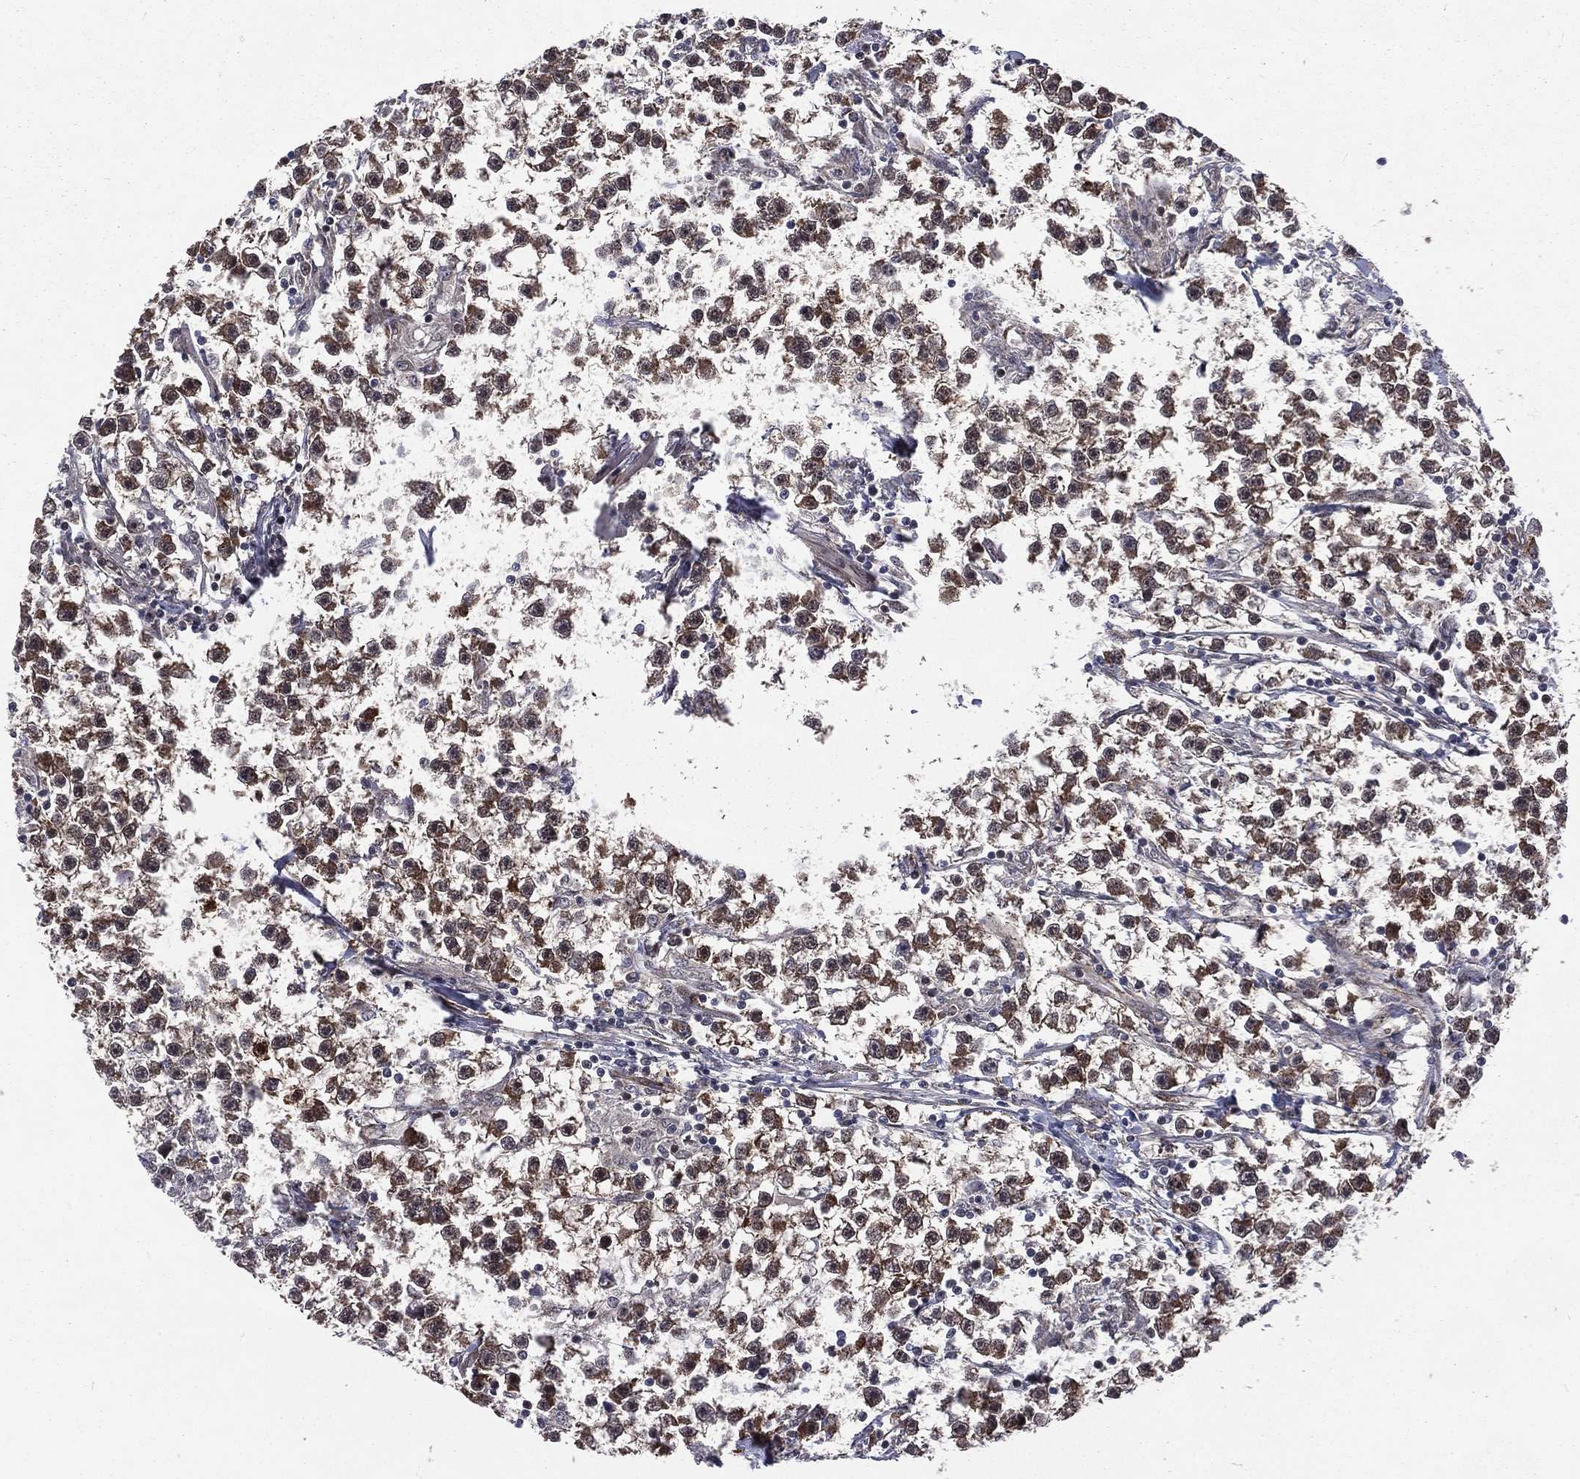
{"staining": {"intensity": "weak", "quantity": ">75%", "location": "cytoplasmic/membranous"}, "tissue": "testis cancer", "cell_type": "Tumor cells", "image_type": "cancer", "snomed": [{"axis": "morphology", "description": "Seminoma, NOS"}, {"axis": "topography", "description": "Testis"}], "caption": "Immunohistochemical staining of testis cancer exhibits low levels of weak cytoplasmic/membranous expression in approximately >75% of tumor cells.", "gene": "ARL3", "patient": {"sex": "male", "age": 59}}